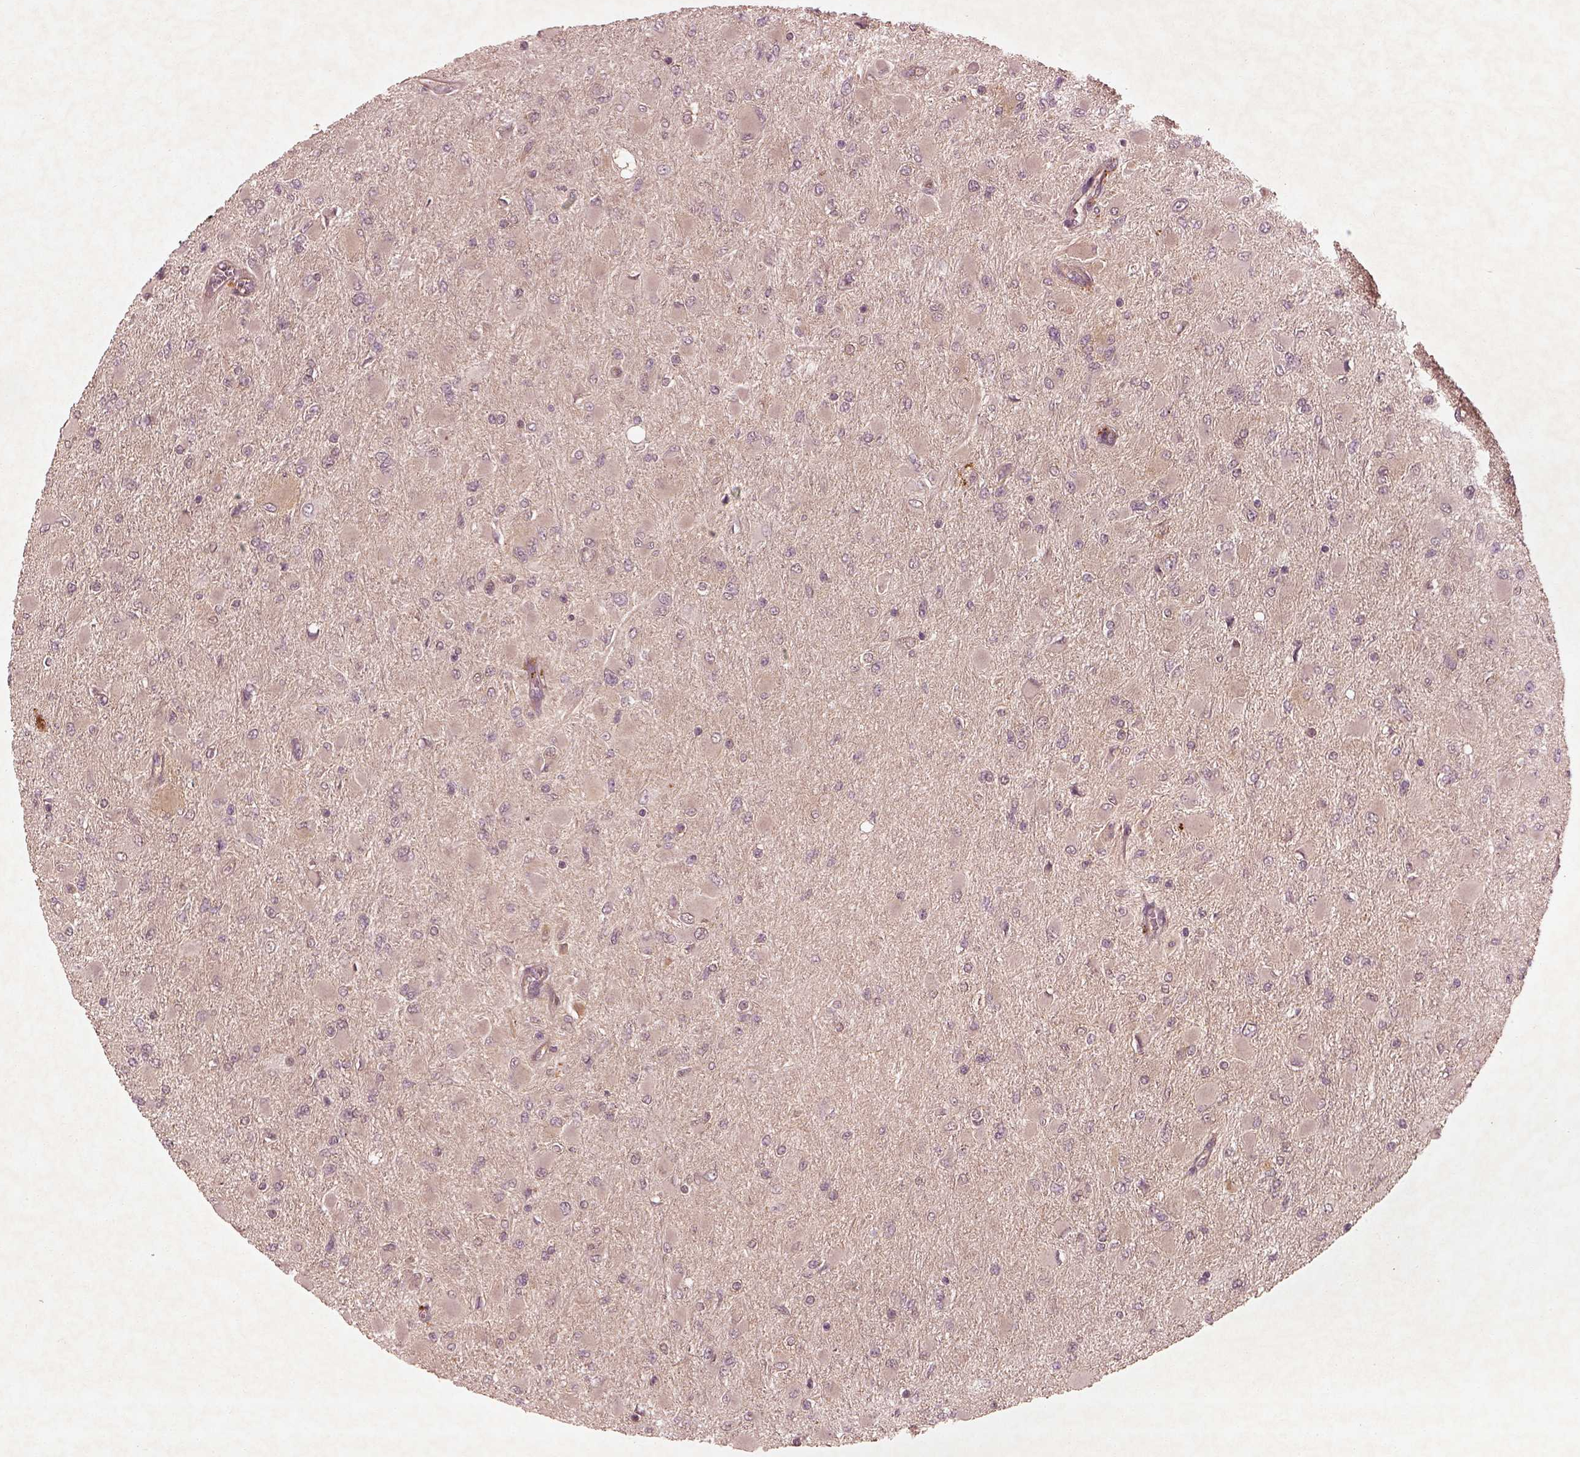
{"staining": {"intensity": "weak", "quantity": "<25%", "location": "cytoplasmic/membranous"}, "tissue": "glioma", "cell_type": "Tumor cells", "image_type": "cancer", "snomed": [{"axis": "morphology", "description": "Glioma, malignant, High grade"}, {"axis": "topography", "description": "Cerebral cortex"}], "caption": "The photomicrograph displays no significant positivity in tumor cells of malignant high-grade glioma.", "gene": "FAM234A", "patient": {"sex": "female", "age": 36}}